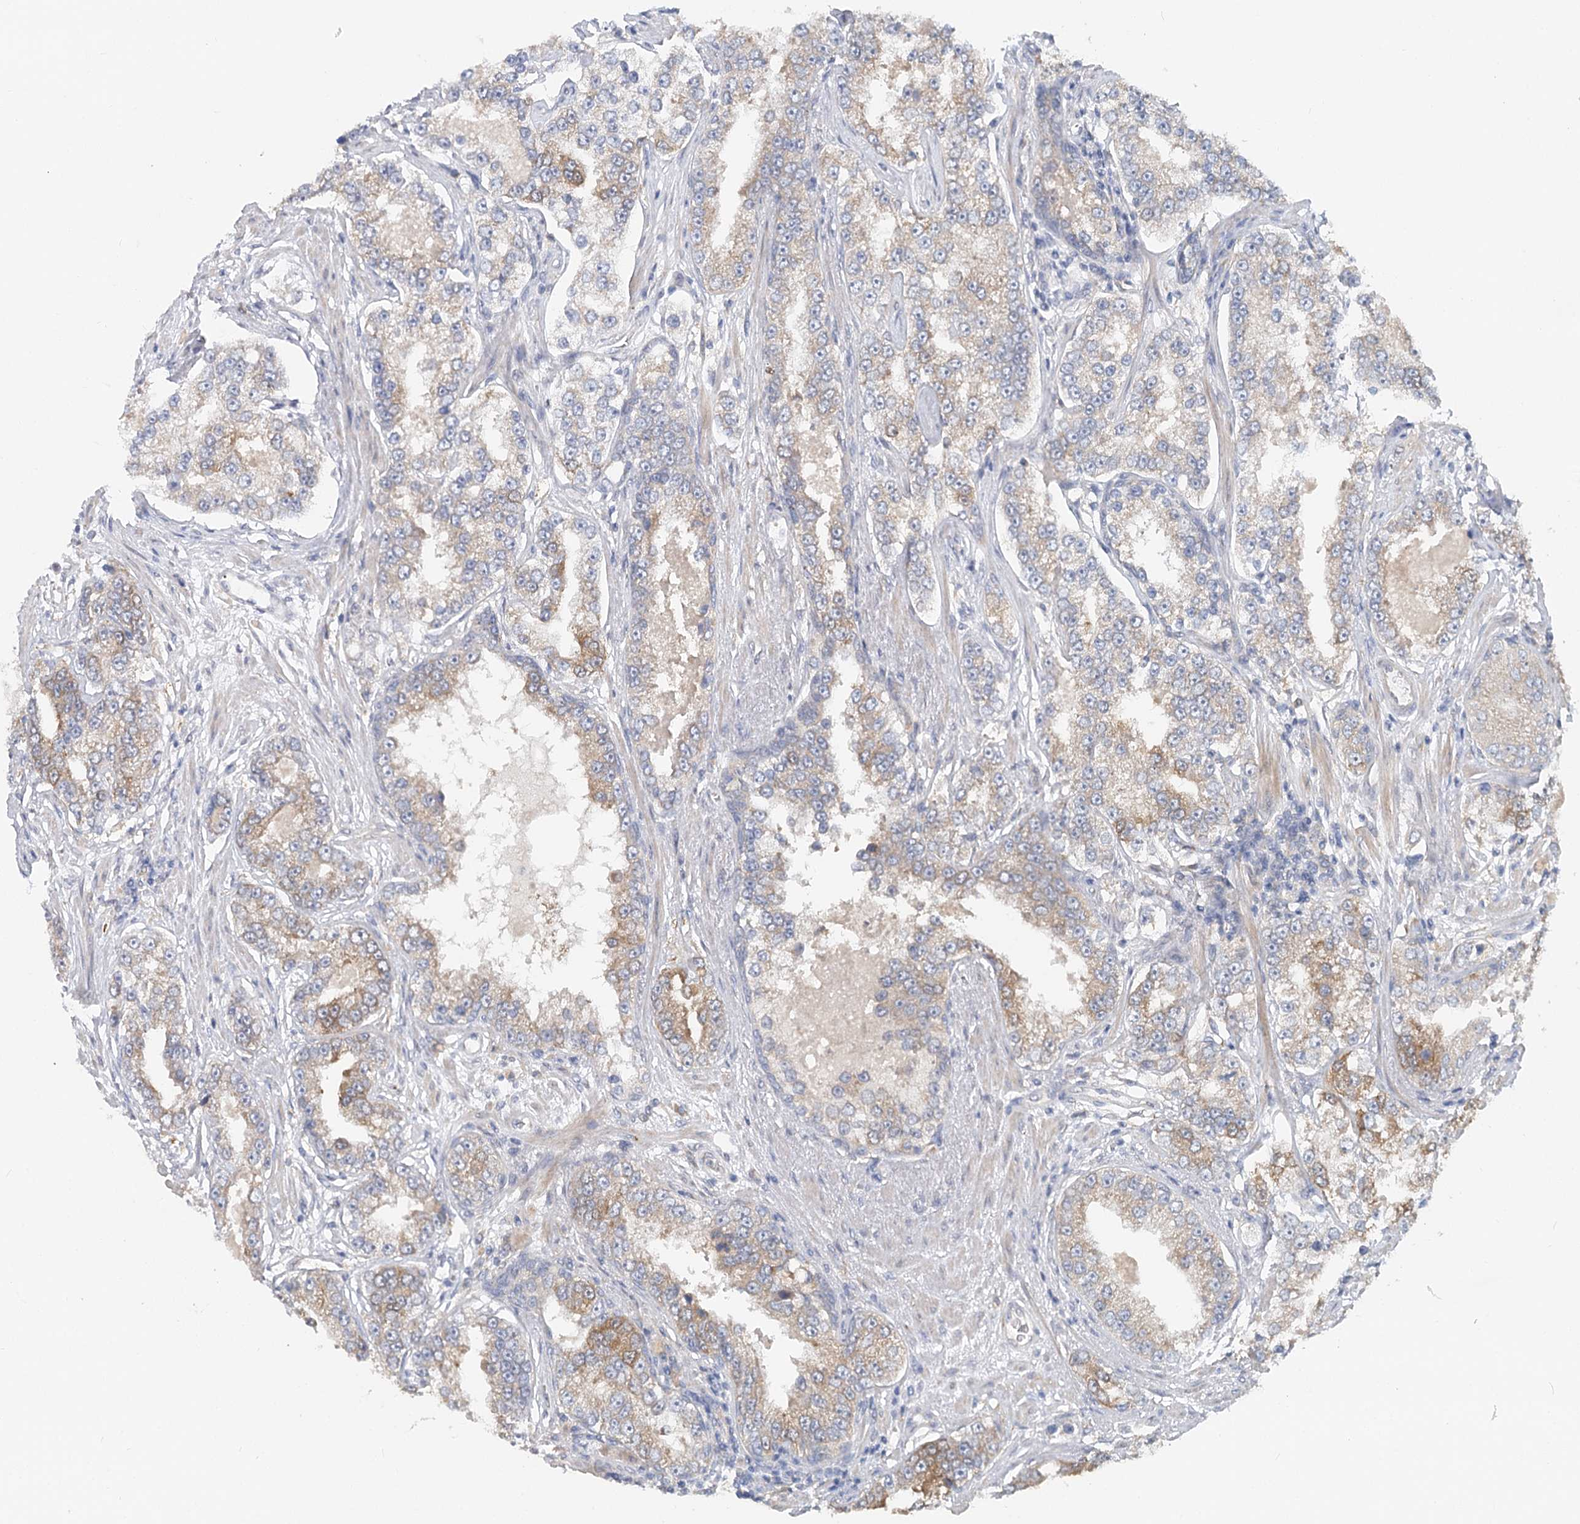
{"staining": {"intensity": "weak", "quantity": "<25%", "location": "cytoplasmic/membranous"}, "tissue": "prostate cancer", "cell_type": "Tumor cells", "image_type": "cancer", "snomed": [{"axis": "morphology", "description": "Normal tissue, NOS"}, {"axis": "morphology", "description": "Adenocarcinoma, High grade"}, {"axis": "topography", "description": "Prostate"}], "caption": "The image shows no significant positivity in tumor cells of prostate adenocarcinoma (high-grade).", "gene": "PAIP2", "patient": {"sex": "male", "age": 83}}